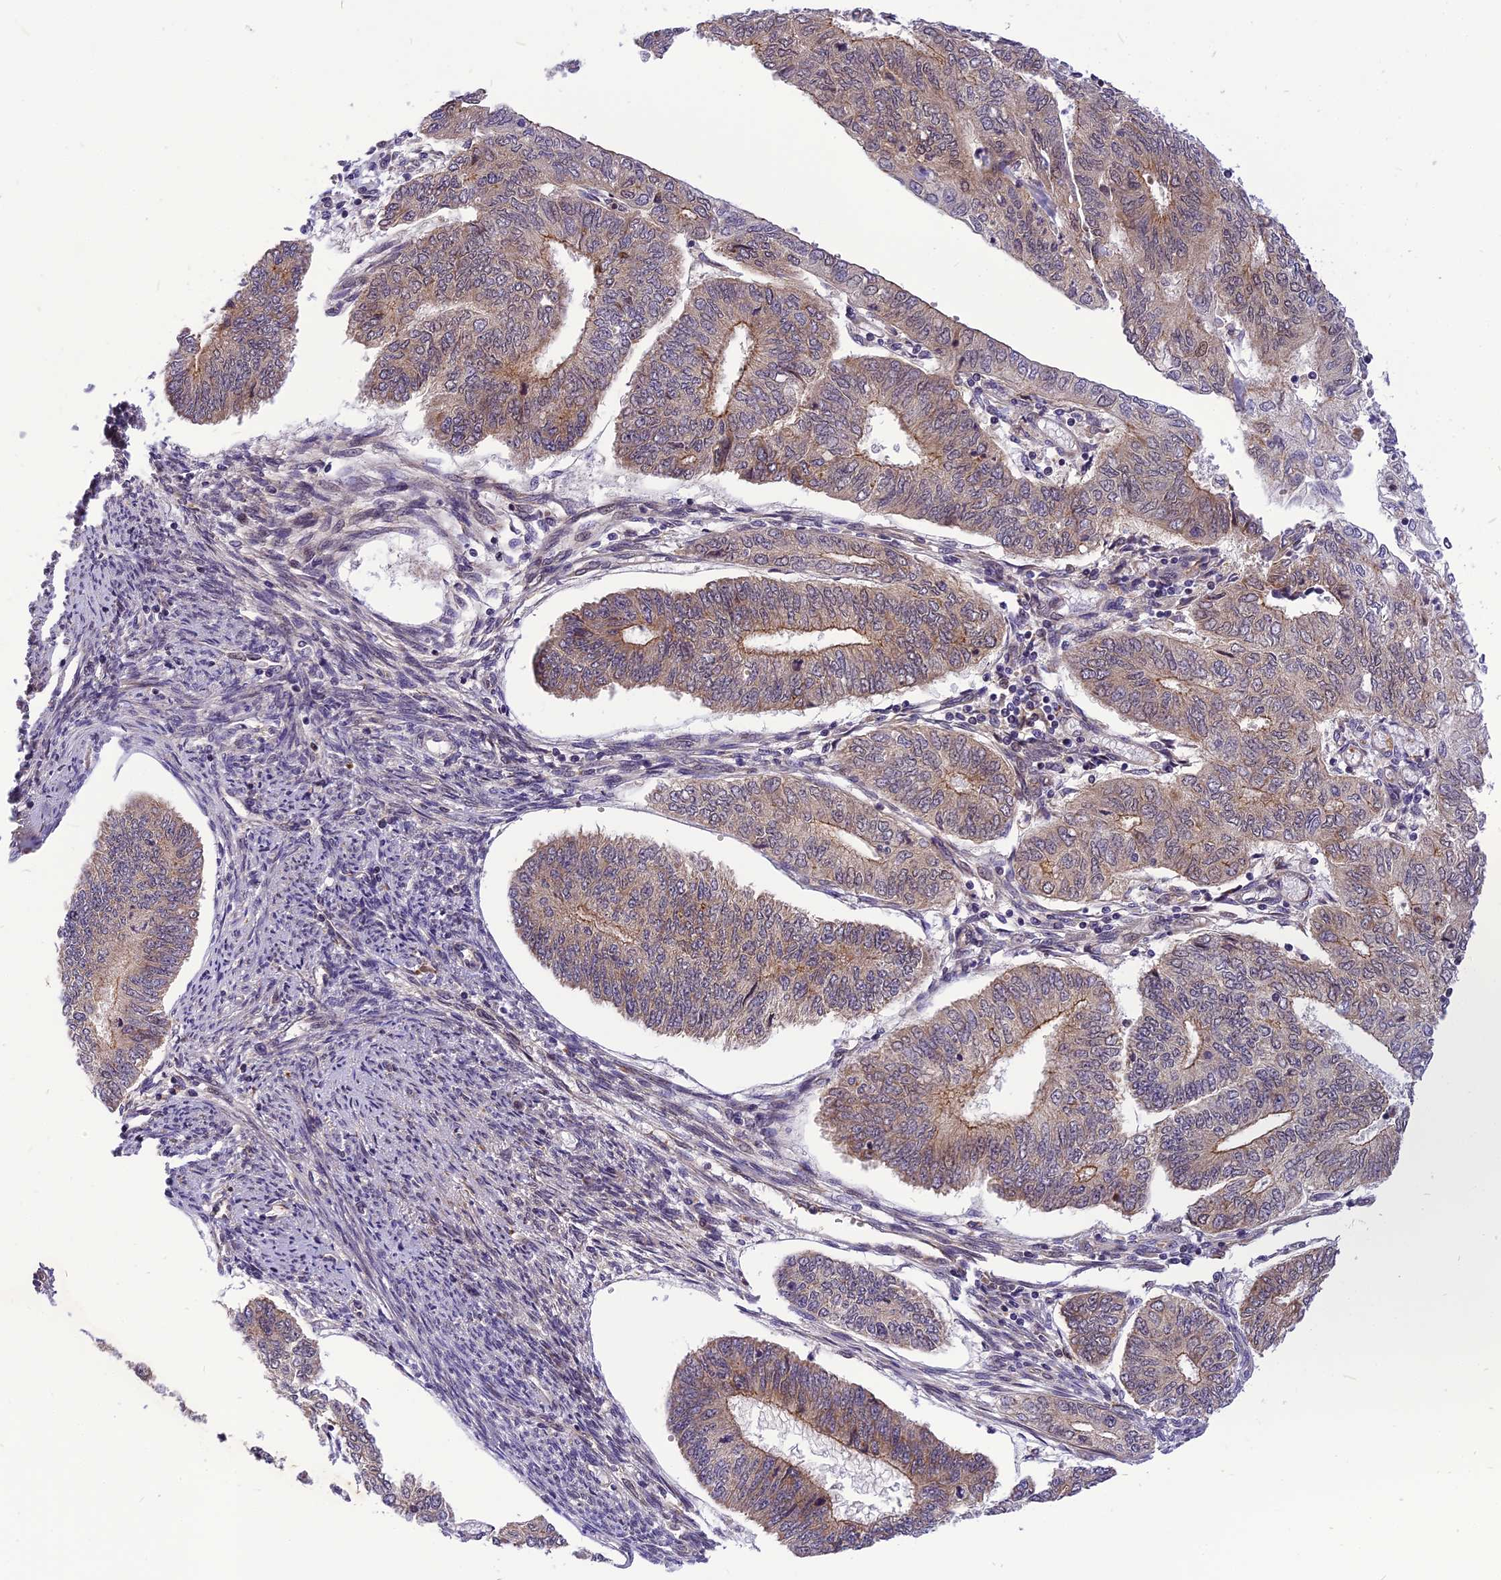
{"staining": {"intensity": "moderate", "quantity": "25%-75%", "location": "cytoplasmic/membranous"}, "tissue": "endometrial cancer", "cell_type": "Tumor cells", "image_type": "cancer", "snomed": [{"axis": "morphology", "description": "Adenocarcinoma, NOS"}, {"axis": "topography", "description": "Endometrium"}], "caption": "Protein expression analysis of human endometrial cancer (adenocarcinoma) reveals moderate cytoplasmic/membranous expression in about 25%-75% of tumor cells. The protein of interest is stained brown, and the nuclei are stained in blue (DAB IHC with brightfield microscopy, high magnification).", "gene": "CMC1", "patient": {"sex": "female", "age": 68}}